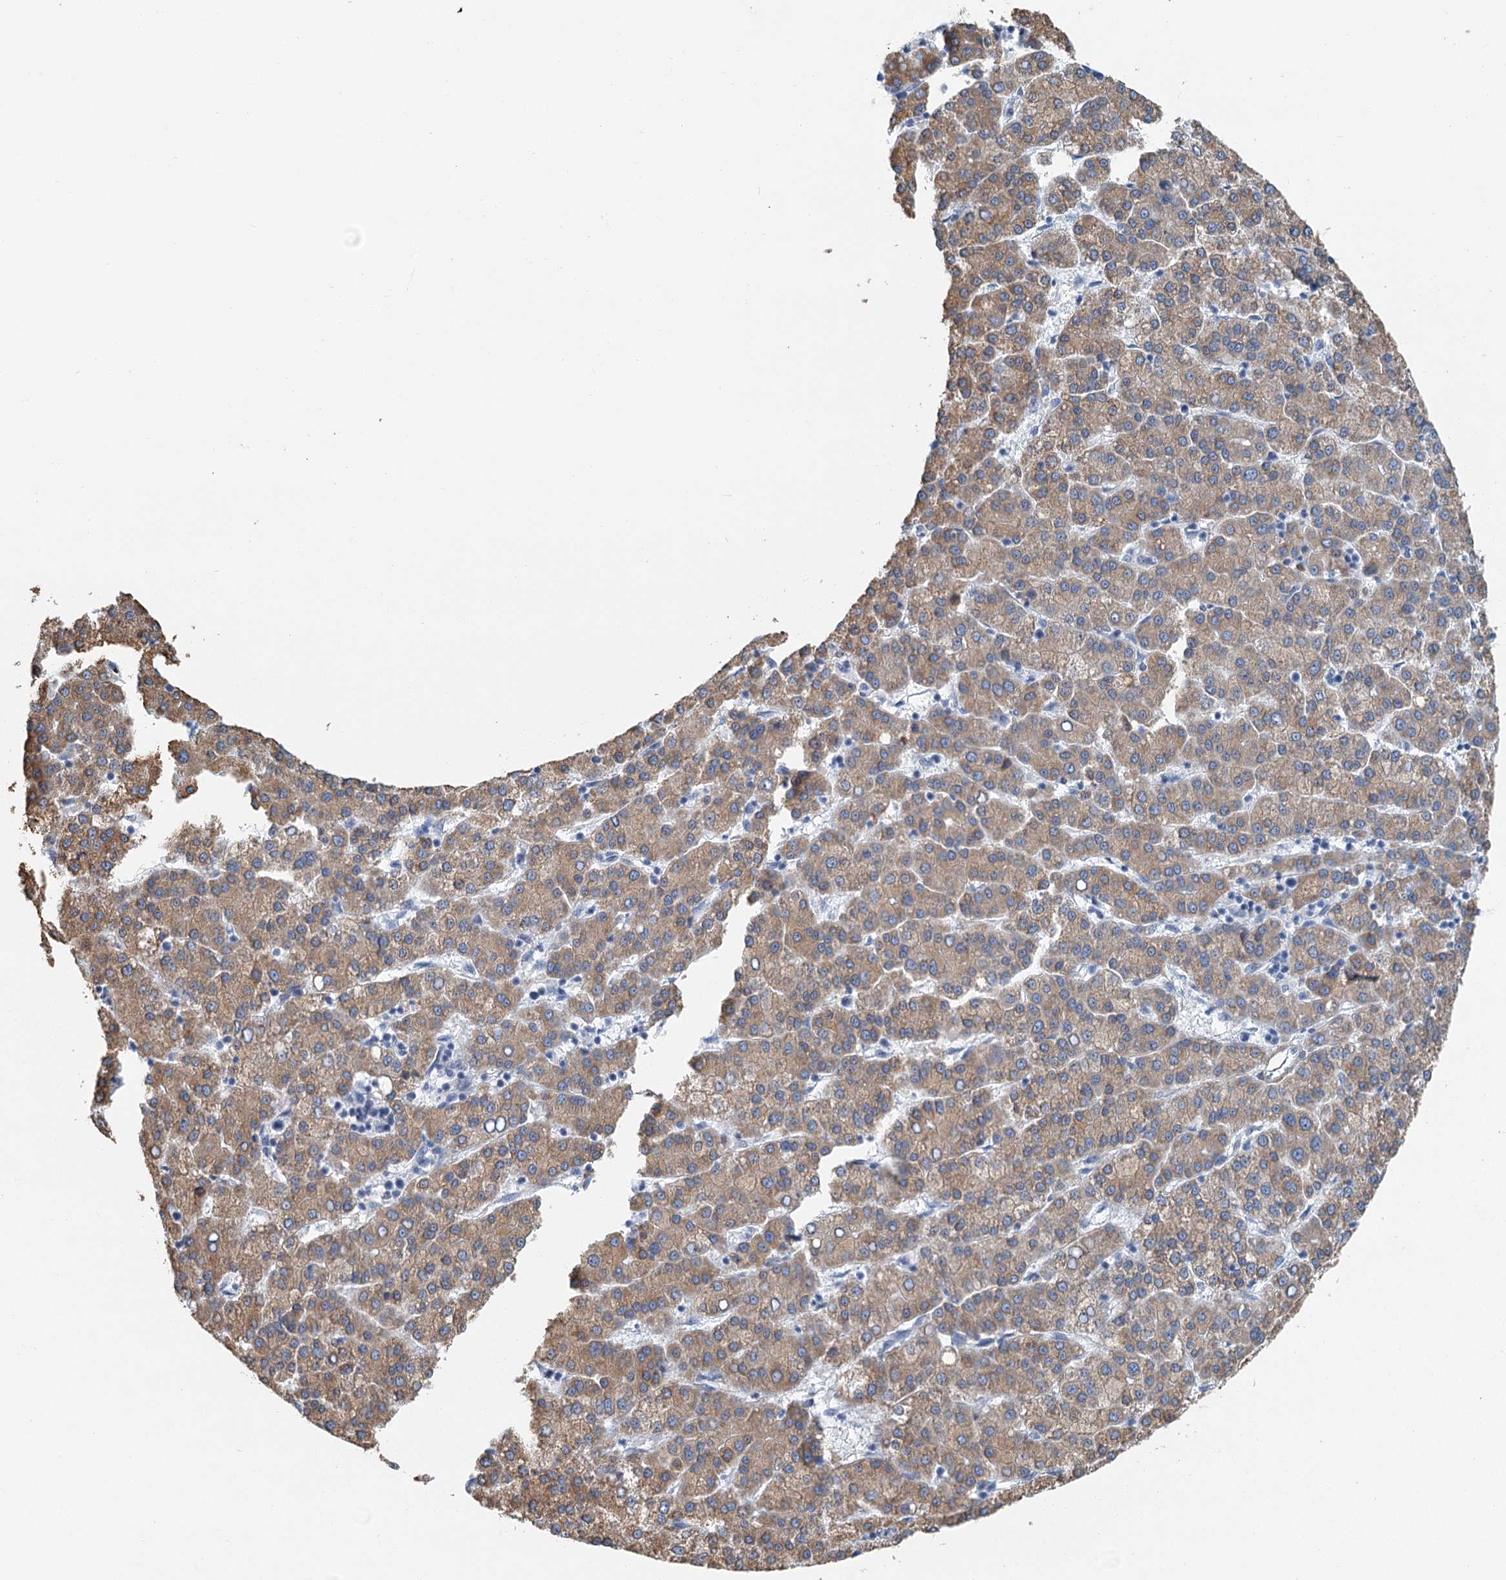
{"staining": {"intensity": "moderate", "quantity": ">75%", "location": "cytoplasmic/membranous"}, "tissue": "liver cancer", "cell_type": "Tumor cells", "image_type": "cancer", "snomed": [{"axis": "morphology", "description": "Carcinoma, Hepatocellular, NOS"}, {"axis": "topography", "description": "Liver"}], "caption": "Liver cancer stained for a protein exhibits moderate cytoplasmic/membranous positivity in tumor cells.", "gene": "ZNF527", "patient": {"sex": "female", "age": 58}}